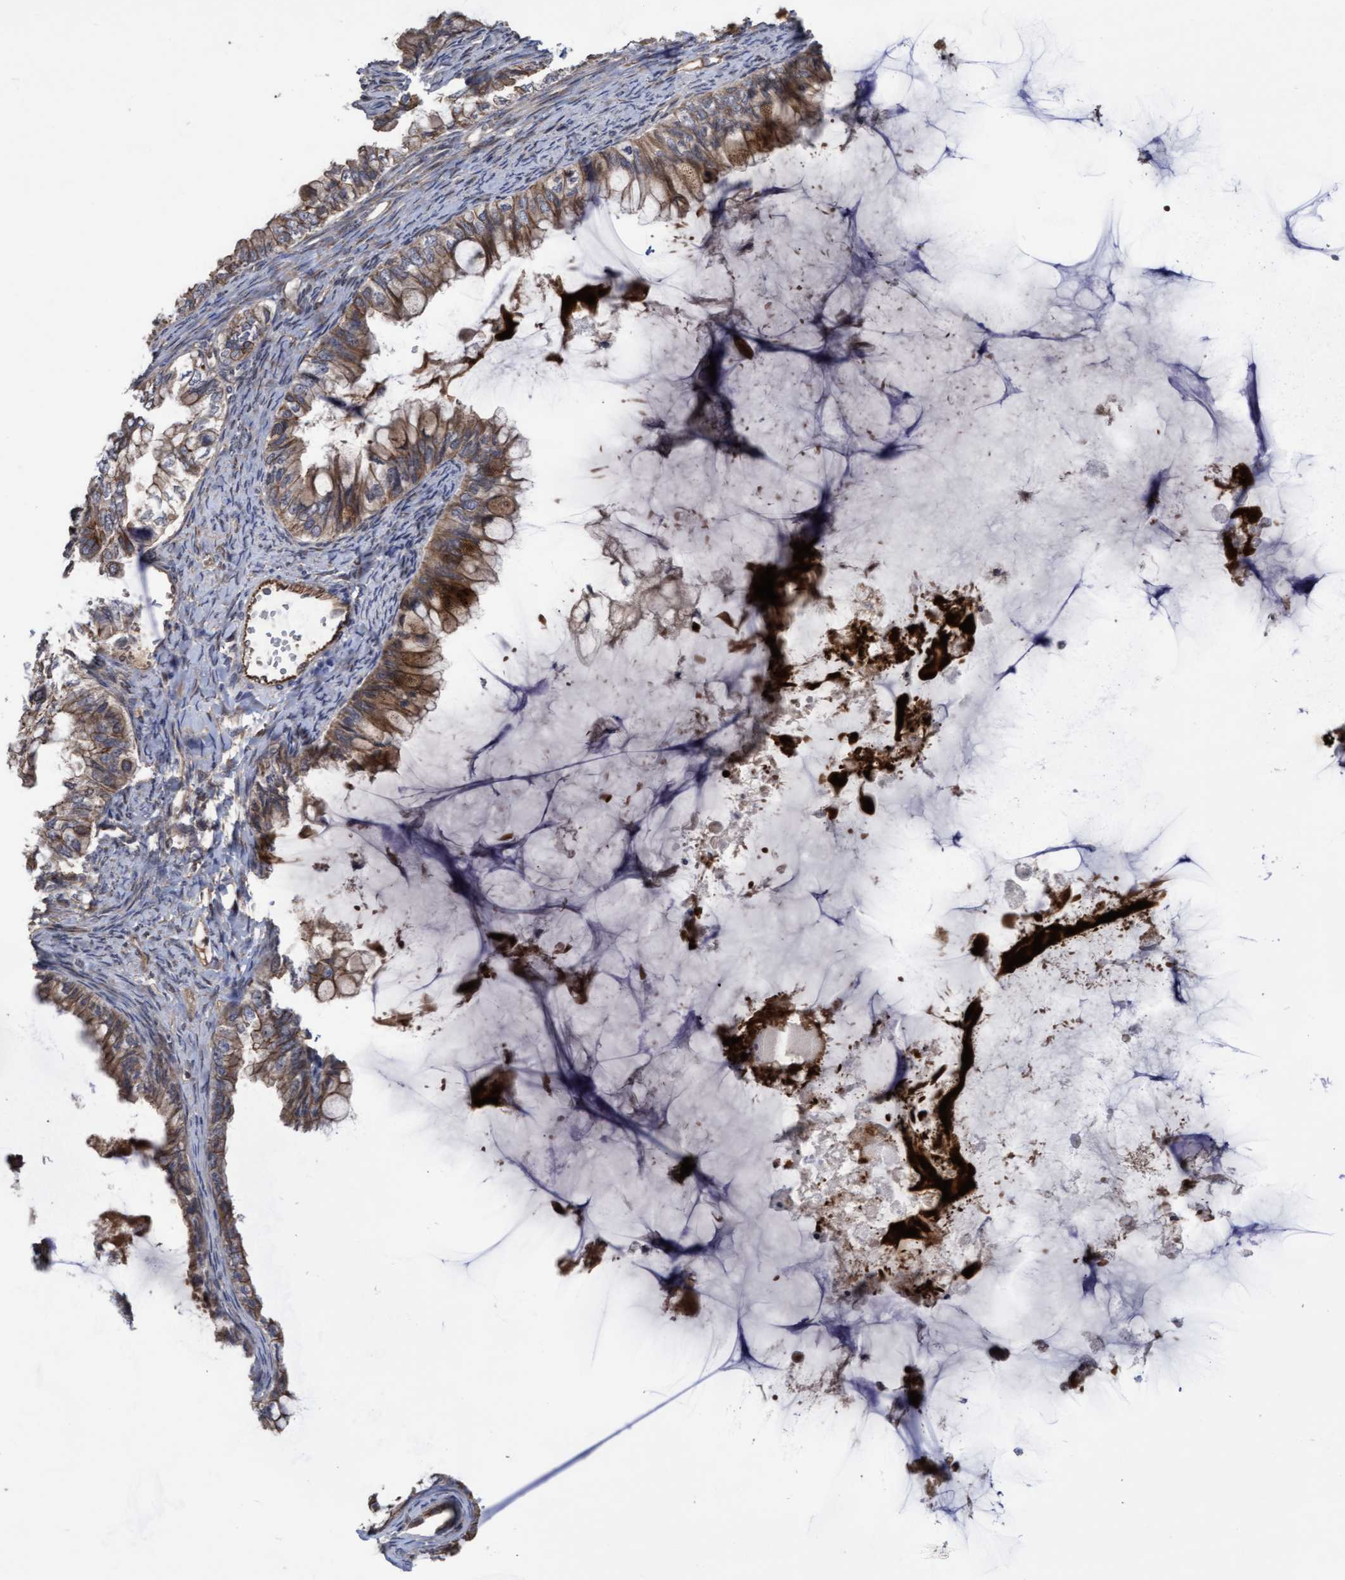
{"staining": {"intensity": "moderate", "quantity": "25%-75%", "location": "cytoplasmic/membranous"}, "tissue": "ovarian cancer", "cell_type": "Tumor cells", "image_type": "cancer", "snomed": [{"axis": "morphology", "description": "Cystadenocarcinoma, mucinous, NOS"}, {"axis": "topography", "description": "Ovary"}], "caption": "The histopathology image demonstrates a brown stain indicating the presence of a protein in the cytoplasmic/membranous of tumor cells in ovarian mucinous cystadenocarcinoma. (DAB (3,3'-diaminobenzidine) IHC, brown staining for protein, blue staining for nuclei).", "gene": "COBL", "patient": {"sex": "female", "age": 80}}